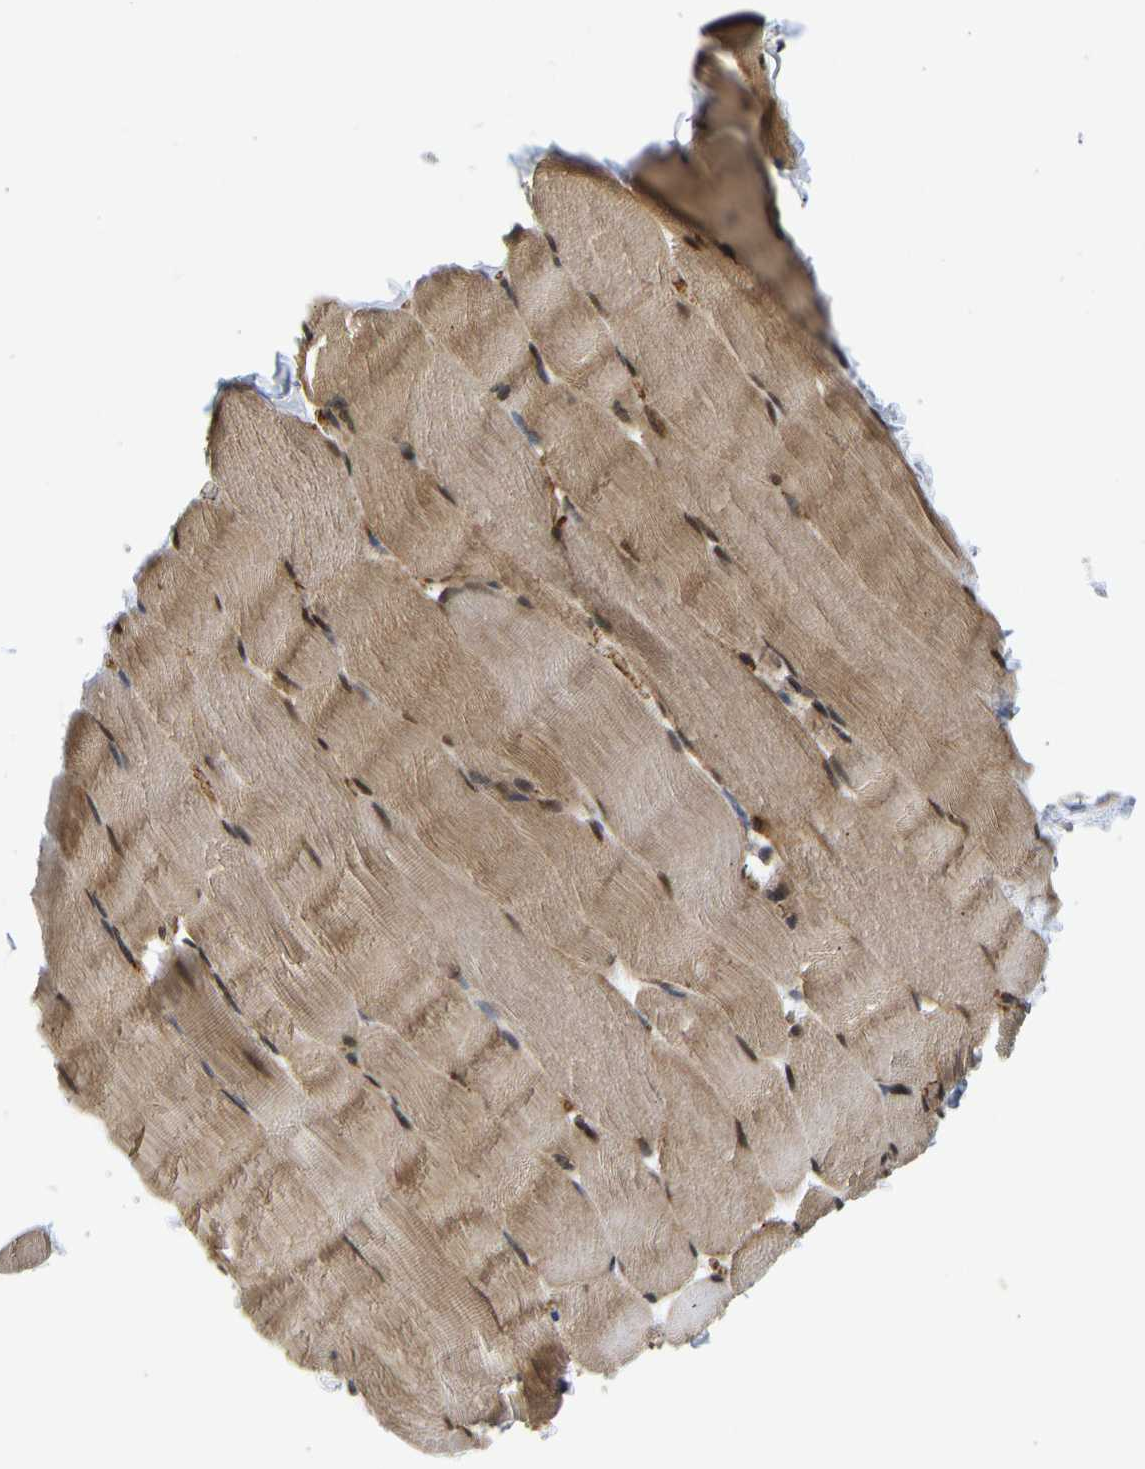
{"staining": {"intensity": "moderate", "quantity": ">75%", "location": "cytoplasmic/membranous,nuclear"}, "tissue": "skeletal muscle", "cell_type": "Myocytes", "image_type": "normal", "snomed": [{"axis": "morphology", "description": "Normal tissue, NOS"}, {"axis": "topography", "description": "Skeletal muscle"}], "caption": "Myocytes display medium levels of moderate cytoplasmic/membranous,nuclear expression in about >75% of cells in unremarkable skeletal muscle.", "gene": "RESF1", "patient": {"sex": "male", "age": 62}}